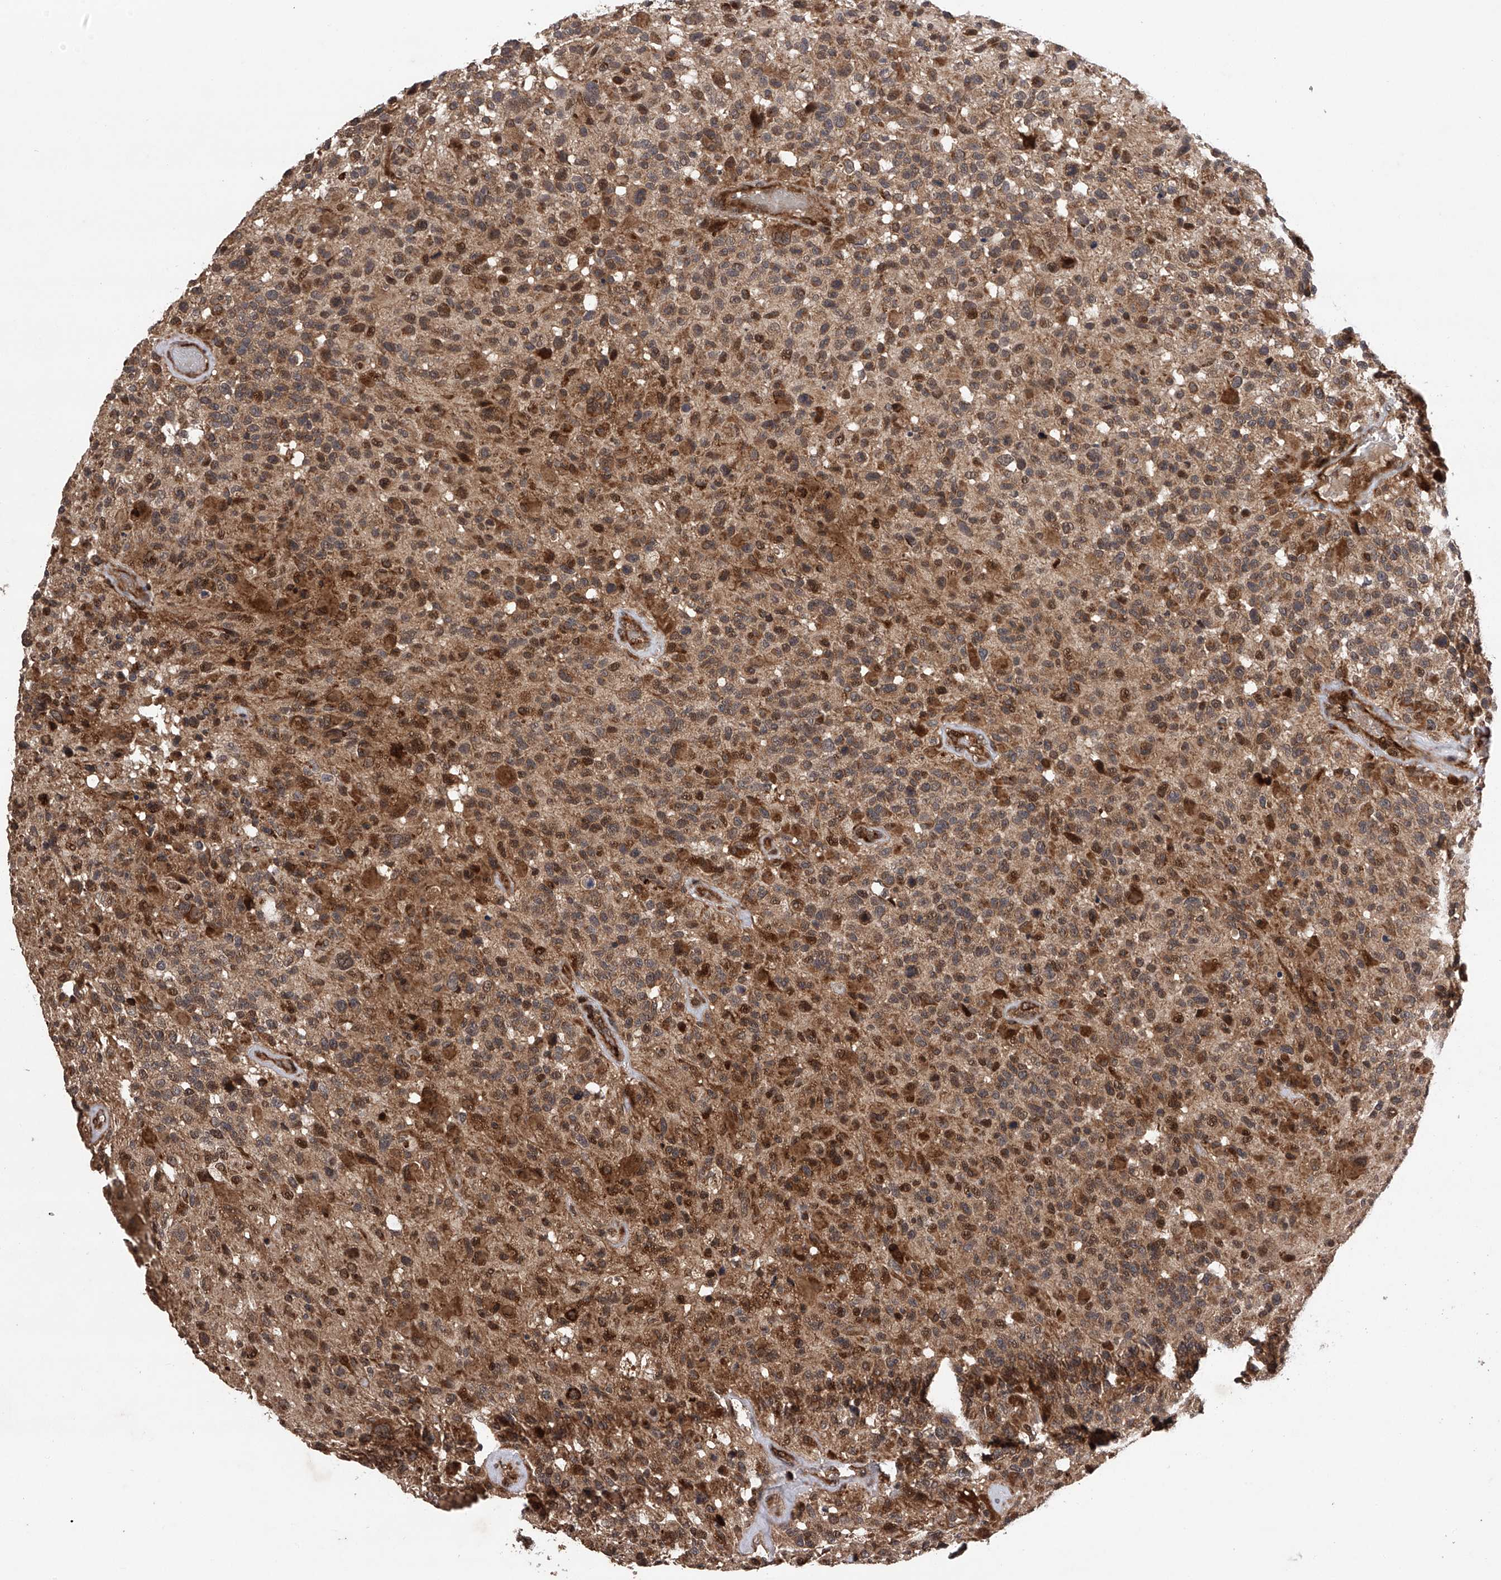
{"staining": {"intensity": "moderate", "quantity": ">75%", "location": "cytoplasmic/membranous"}, "tissue": "glioma", "cell_type": "Tumor cells", "image_type": "cancer", "snomed": [{"axis": "morphology", "description": "Glioma, malignant, High grade"}, {"axis": "morphology", "description": "Glioblastoma, NOS"}, {"axis": "topography", "description": "Brain"}], "caption": "A medium amount of moderate cytoplasmic/membranous expression is seen in approximately >75% of tumor cells in glioblastoma tissue.", "gene": "MAP3K11", "patient": {"sex": "male", "age": 60}}